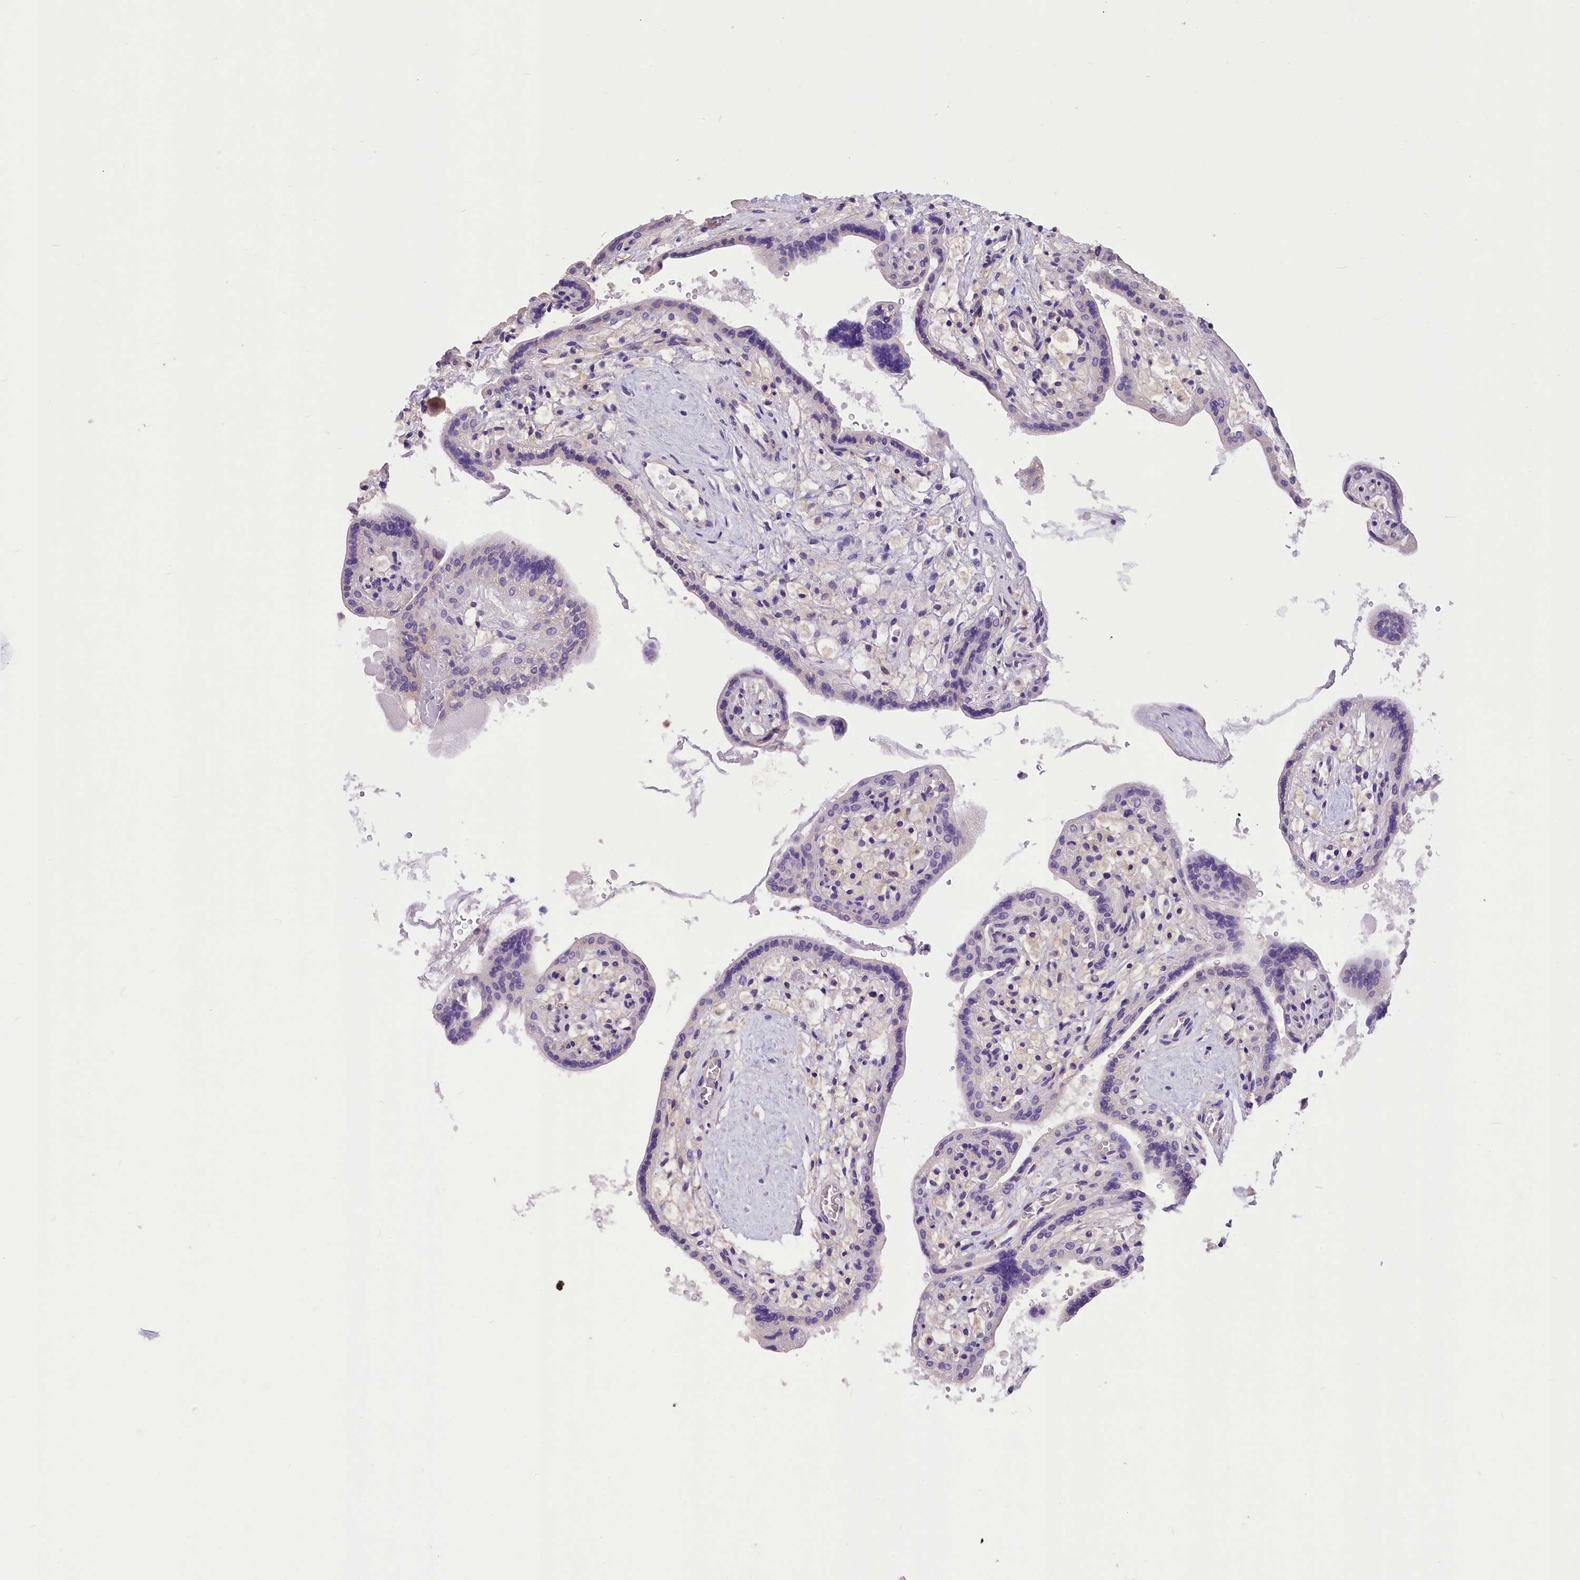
{"staining": {"intensity": "negative", "quantity": "none", "location": "none"}, "tissue": "placenta", "cell_type": "Decidual cells", "image_type": "normal", "snomed": [{"axis": "morphology", "description": "Normal tissue, NOS"}, {"axis": "topography", "description": "Placenta"}], "caption": "Protein analysis of unremarkable placenta demonstrates no significant expression in decidual cells. (DAB (3,3'-diaminobenzidine) immunohistochemistry (IHC), high magnification).", "gene": "AP3B2", "patient": {"sex": "female", "age": 37}}